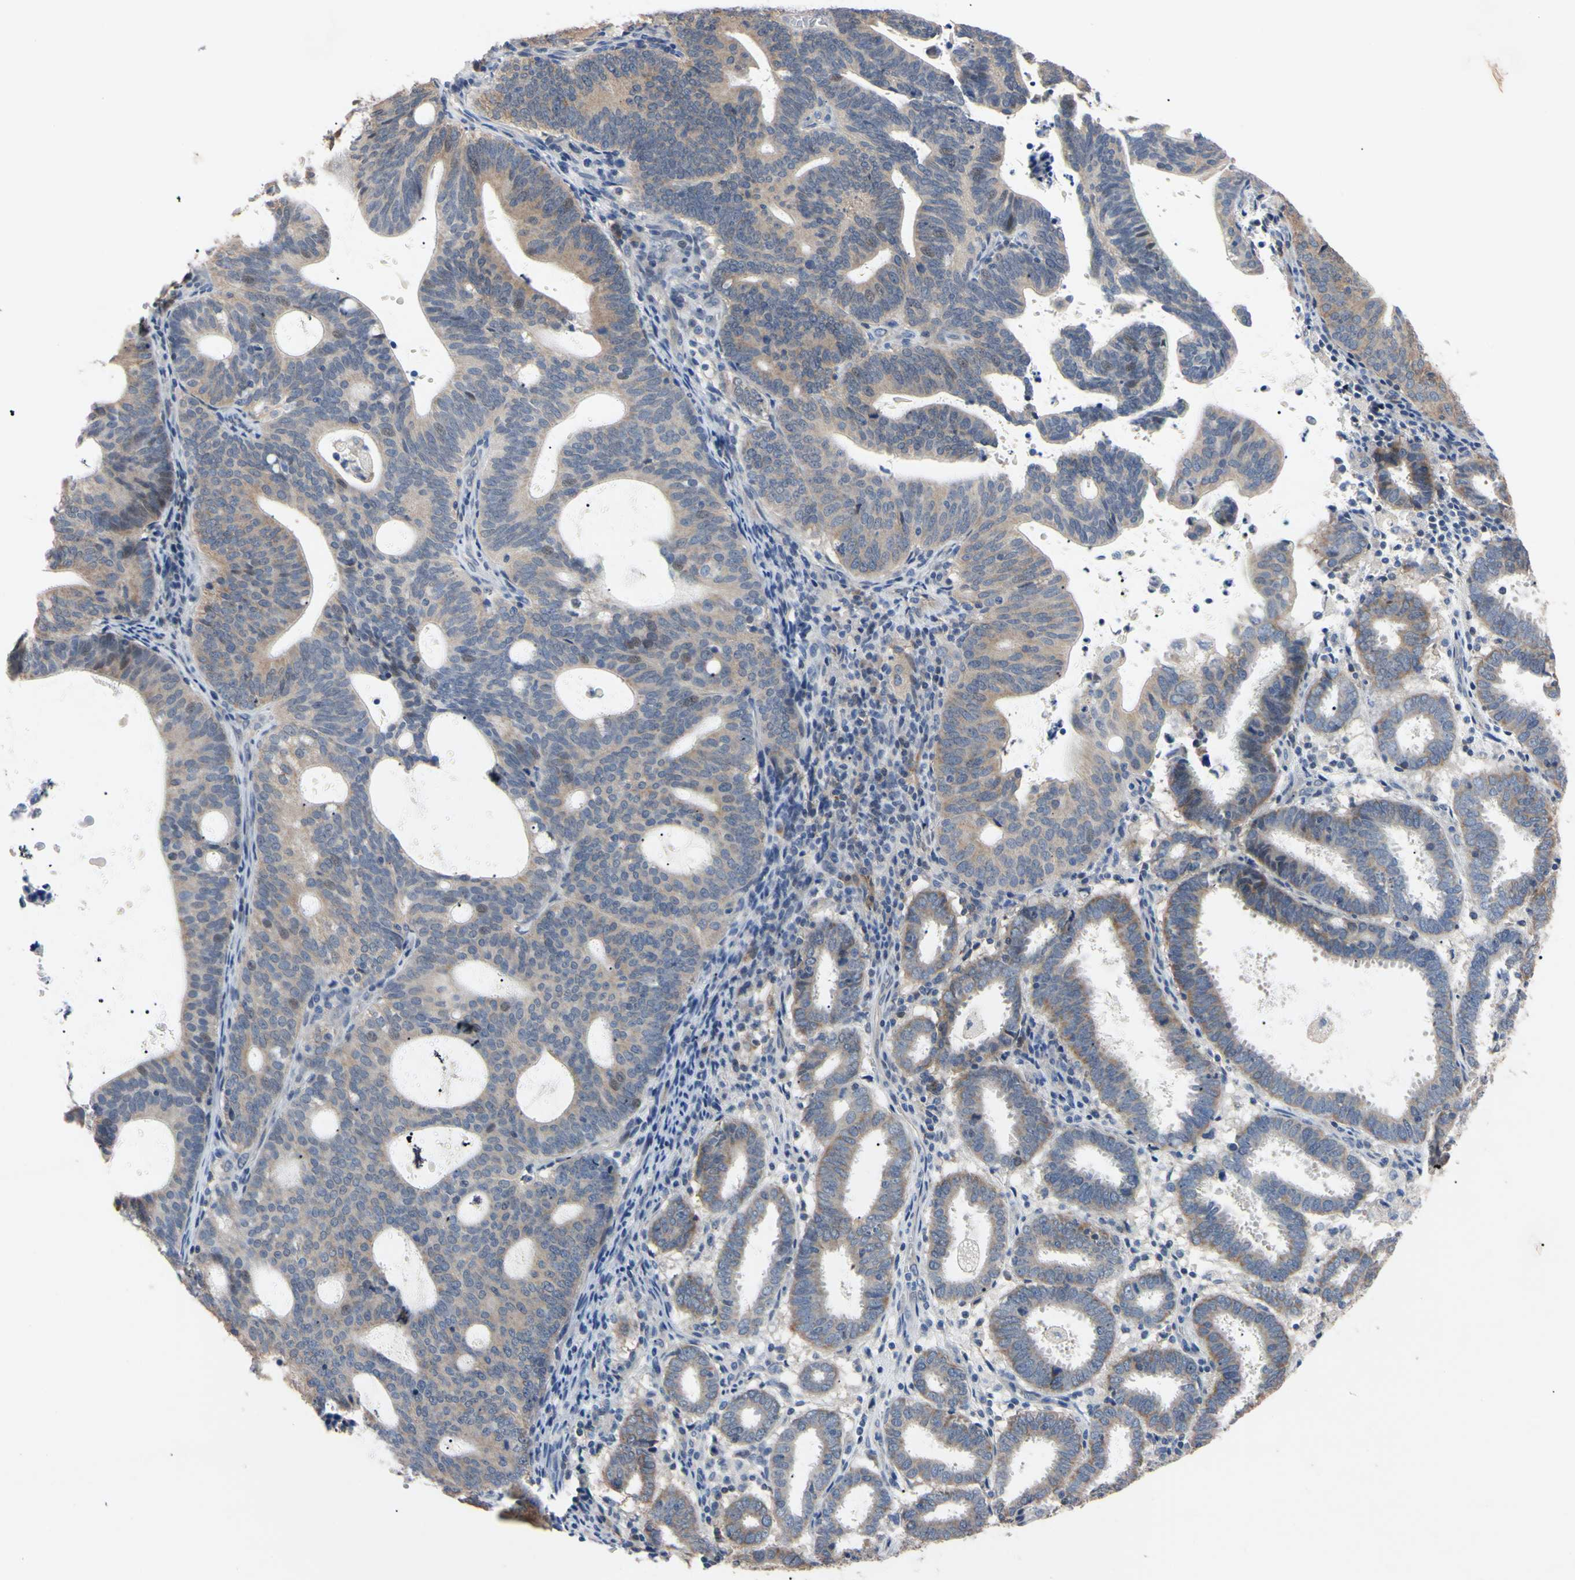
{"staining": {"intensity": "weak", "quantity": "25%-75%", "location": "cytoplasmic/membranous"}, "tissue": "endometrial cancer", "cell_type": "Tumor cells", "image_type": "cancer", "snomed": [{"axis": "morphology", "description": "Adenocarcinoma, NOS"}, {"axis": "topography", "description": "Uterus"}], "caption": "Human adenocarcinoma (endometrial) stained with a brown dye reveals weak cytoplasmic/membranous positive positivity in approximately 25%-75% of tumor cells.", "gene": "PNKD", "patient": {"sex": "female", "age": 83}}